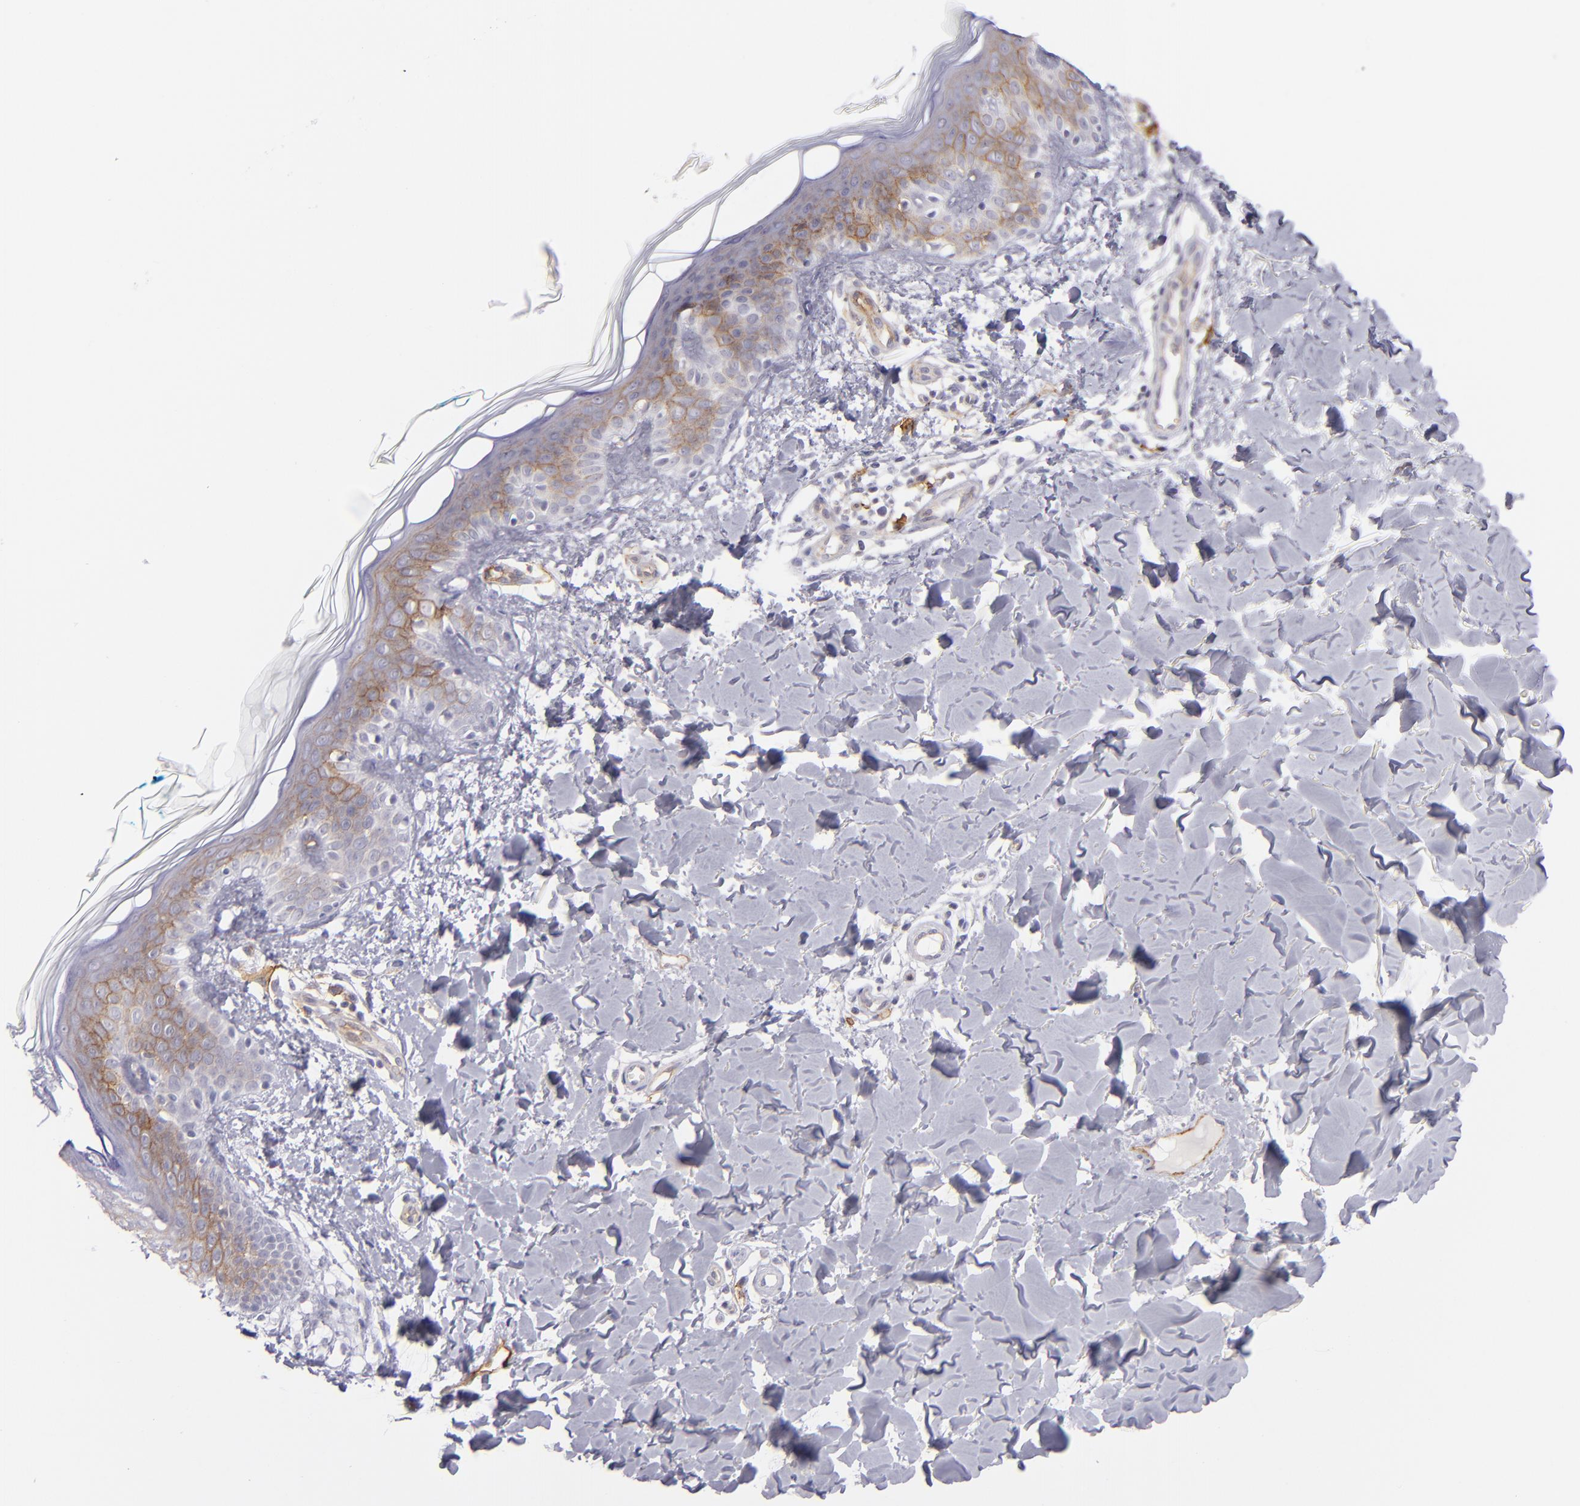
{"staining": {"intensity": "negative", "quantity": "none", "location": "none"}, "tissue": "skin", "cell_type": "Fibroblasts", "image_type": "normal", "snomed": [{"axis": "morphology", "description": "Normal tissue, NOS"}, {"axis": "topography", "description": "Skin"}], "caption": "Immunohistochemistry image of benign skin: skin stained with DAB (3,3'-diaminobenzidine) displays no significant protein expression in fibroblasts.", "gene": "THBD", "patient": {"sex": "male", "age": 32}}